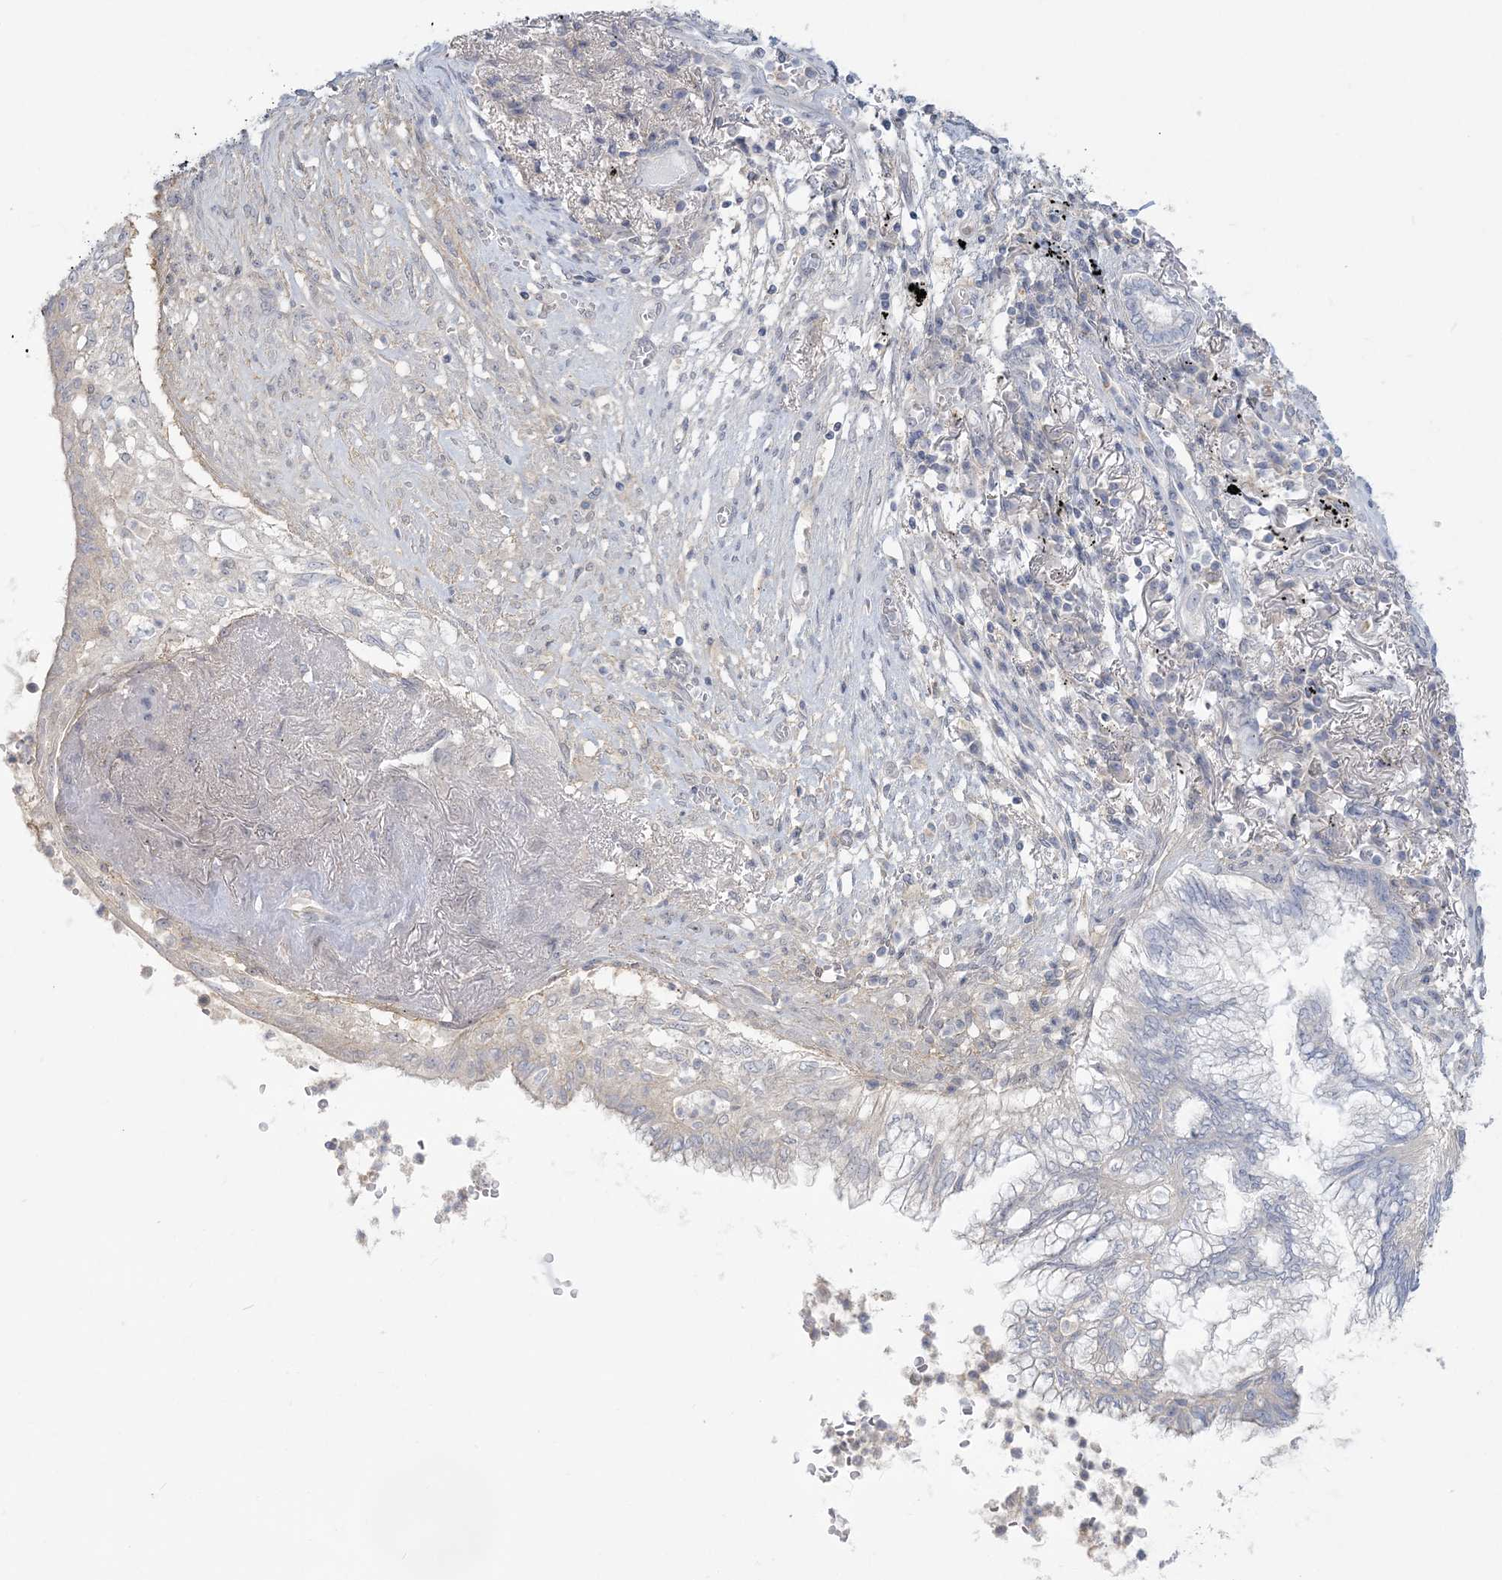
{"staining": {"intensity": "negative", "quantity": "none", "location": "none"}, "tissue": "lung cancer", "cell_type": "Tumor cells", "image_type": "cancer", "snomed": [{"axis": "morphology", "description": "Adenocarcinoma, NOS"}, {"axis": "topography", "description": "Lung"}], "caption": "Lung cancer was stained to show a protein in brown. There is no significant positivity in tumor cells.", "gene": "ANKS1A", "patient": {"sex": "female", "age": 70}}